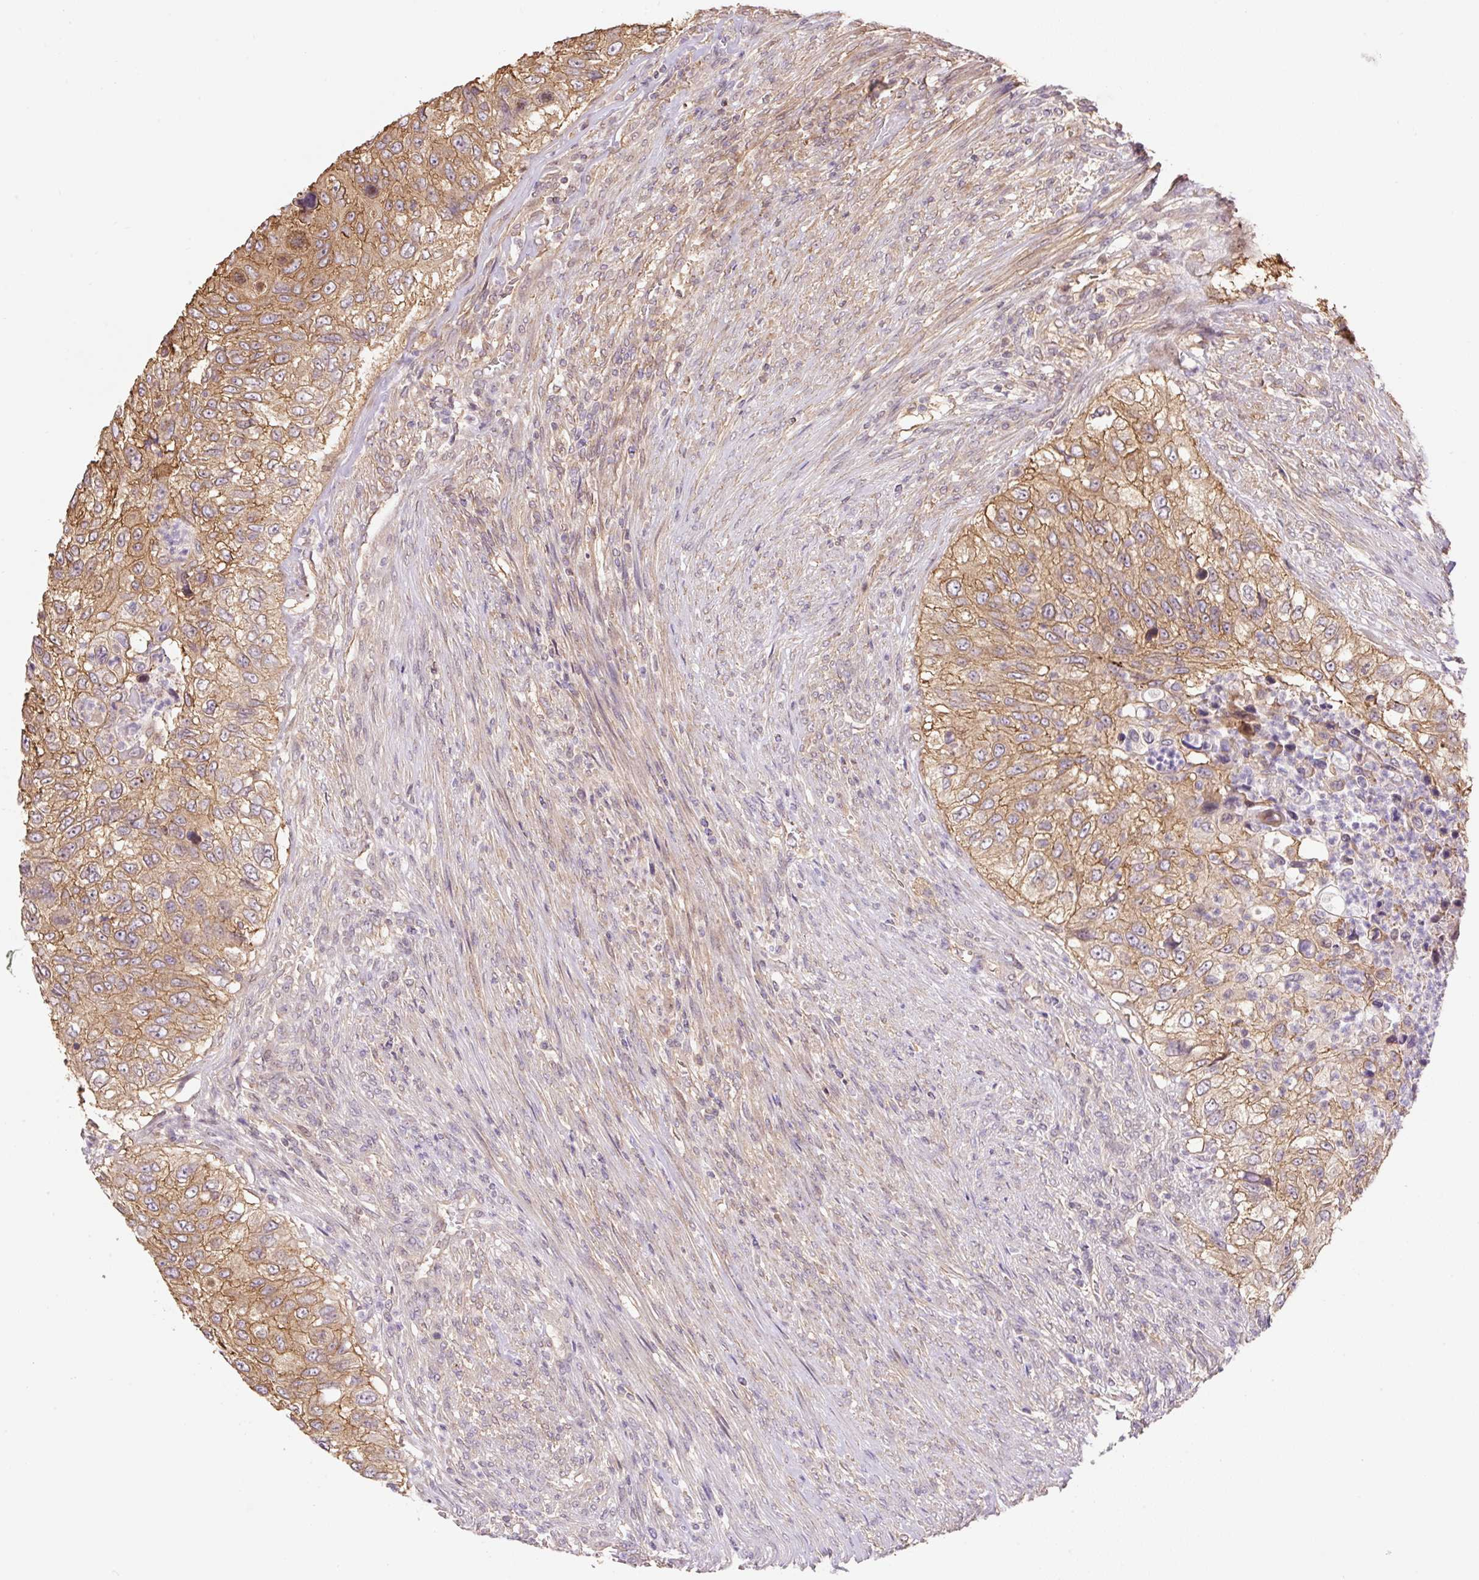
{"staining": {"intensity": "moderate", "quantity": ">75%", "location": "cytoplasmic/membranous"}, "tissue": "urothelial cancer", "cell_type": "Tumor cells", "image_type": "cancer", "snomed": [{"axis": "morphology", "description": "Urothelial carcinoma, High grade"}, {"axis": "topography", "description": "Urinary bladder"}], "caption": "IHC histopathology image of urothelial carcinoma (high-grade) stained for a protein (brown), which displays medium levels of moderate cytoplasmic/membranous staining in about >75% of tumor cells.", "gene": "COX8A", "patient": {"sex": "female", "age": 60}}